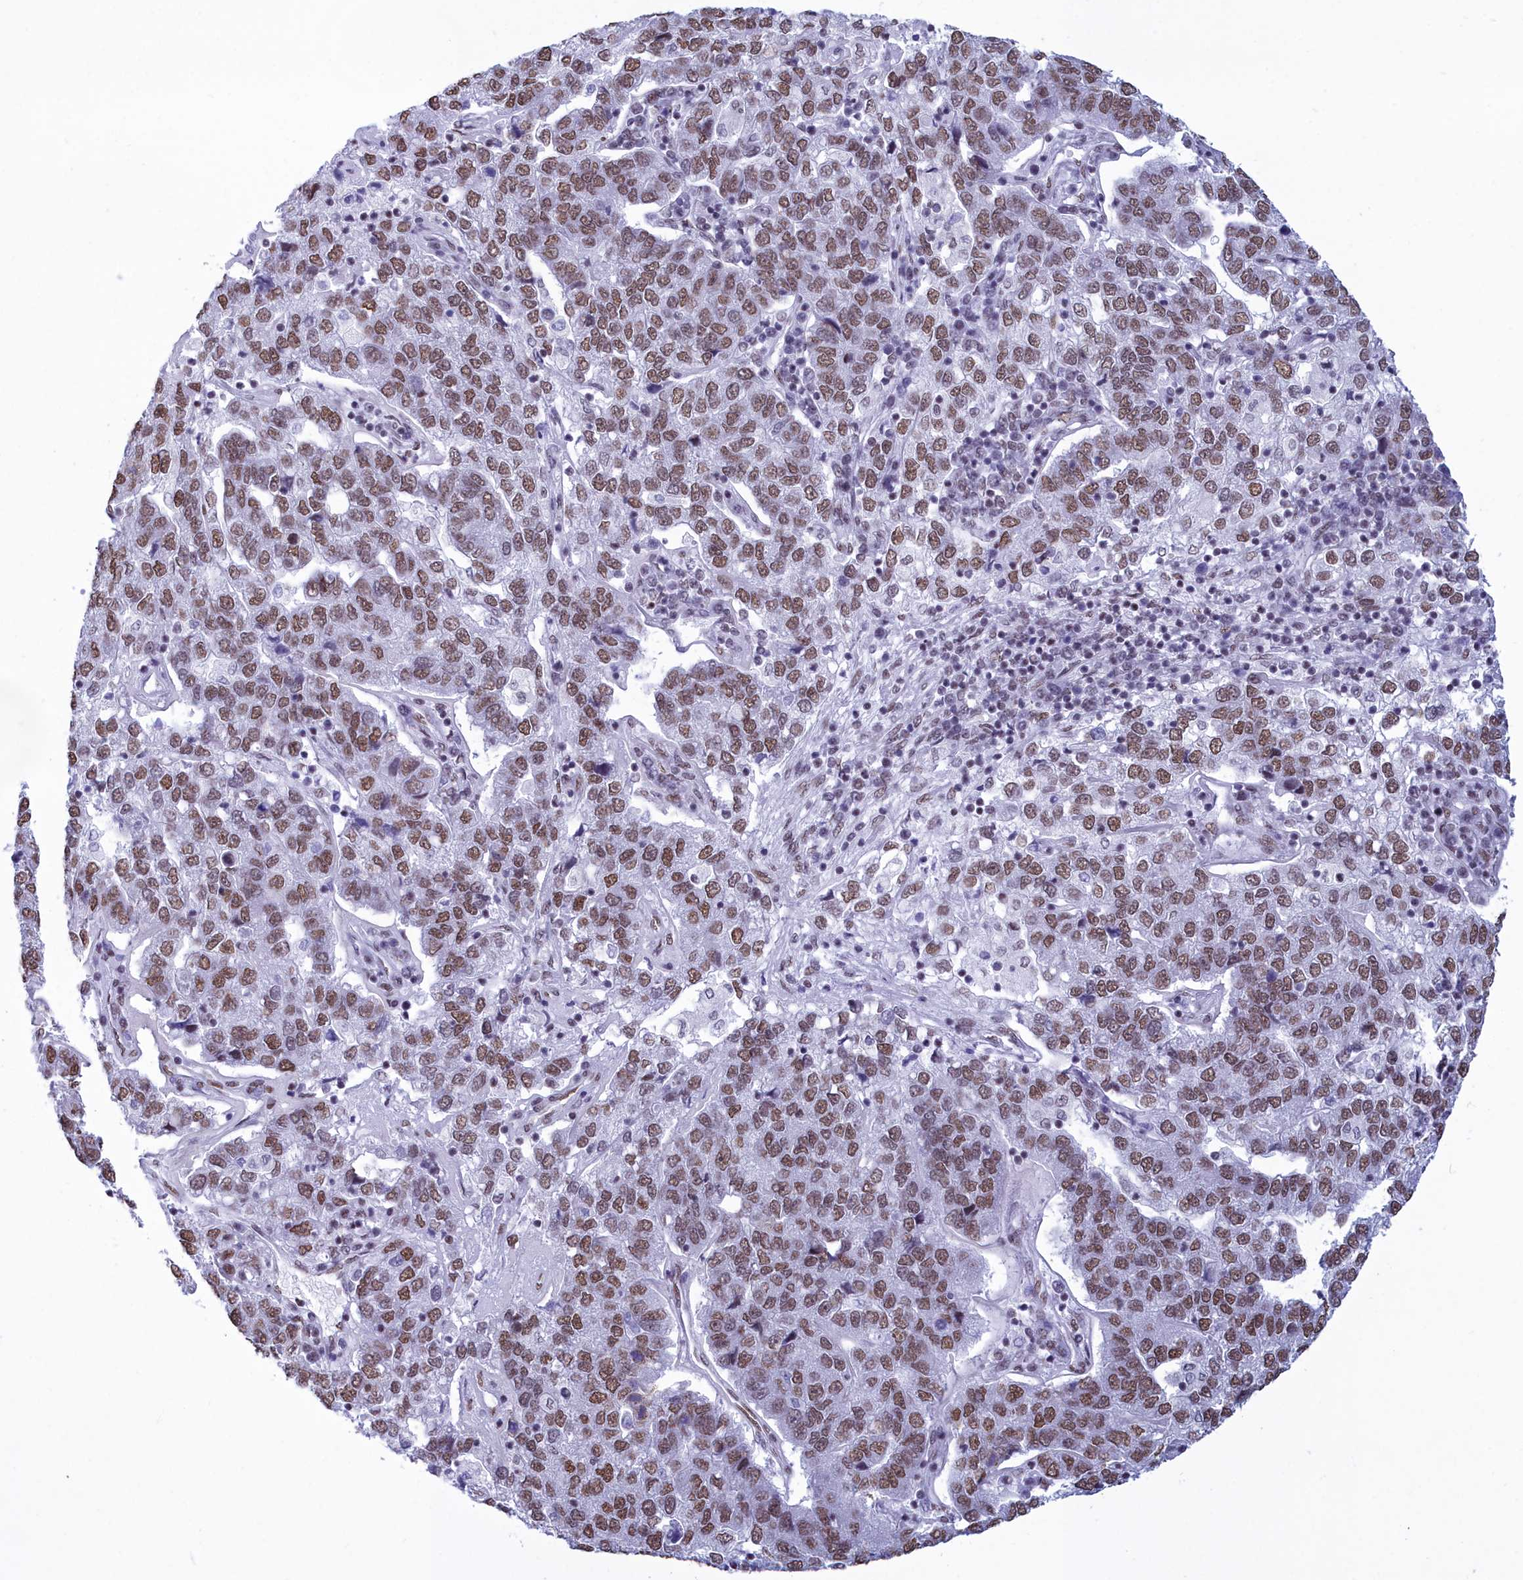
{"staining": {"intensity": "moderate", "quantity": ">75%", "location": "nuclear"}, "tissue": "pancreatic cancer", "cell_type": "Tumor cells", "image_type": "cancer", "snomed": [{"axis": "morphology", "description": "Adenocarcinoma, NOS"}, {"axis": "topography", "description": "Pancreas"}], "caption": "Pancreatic cancer (adenocarcinoma) stained with a brown dye exhibits moderate nuclear positive staining in about >75% of tumor cells.", "gene": "CDC26", "patient": {"sex": "female", "age": 61}}